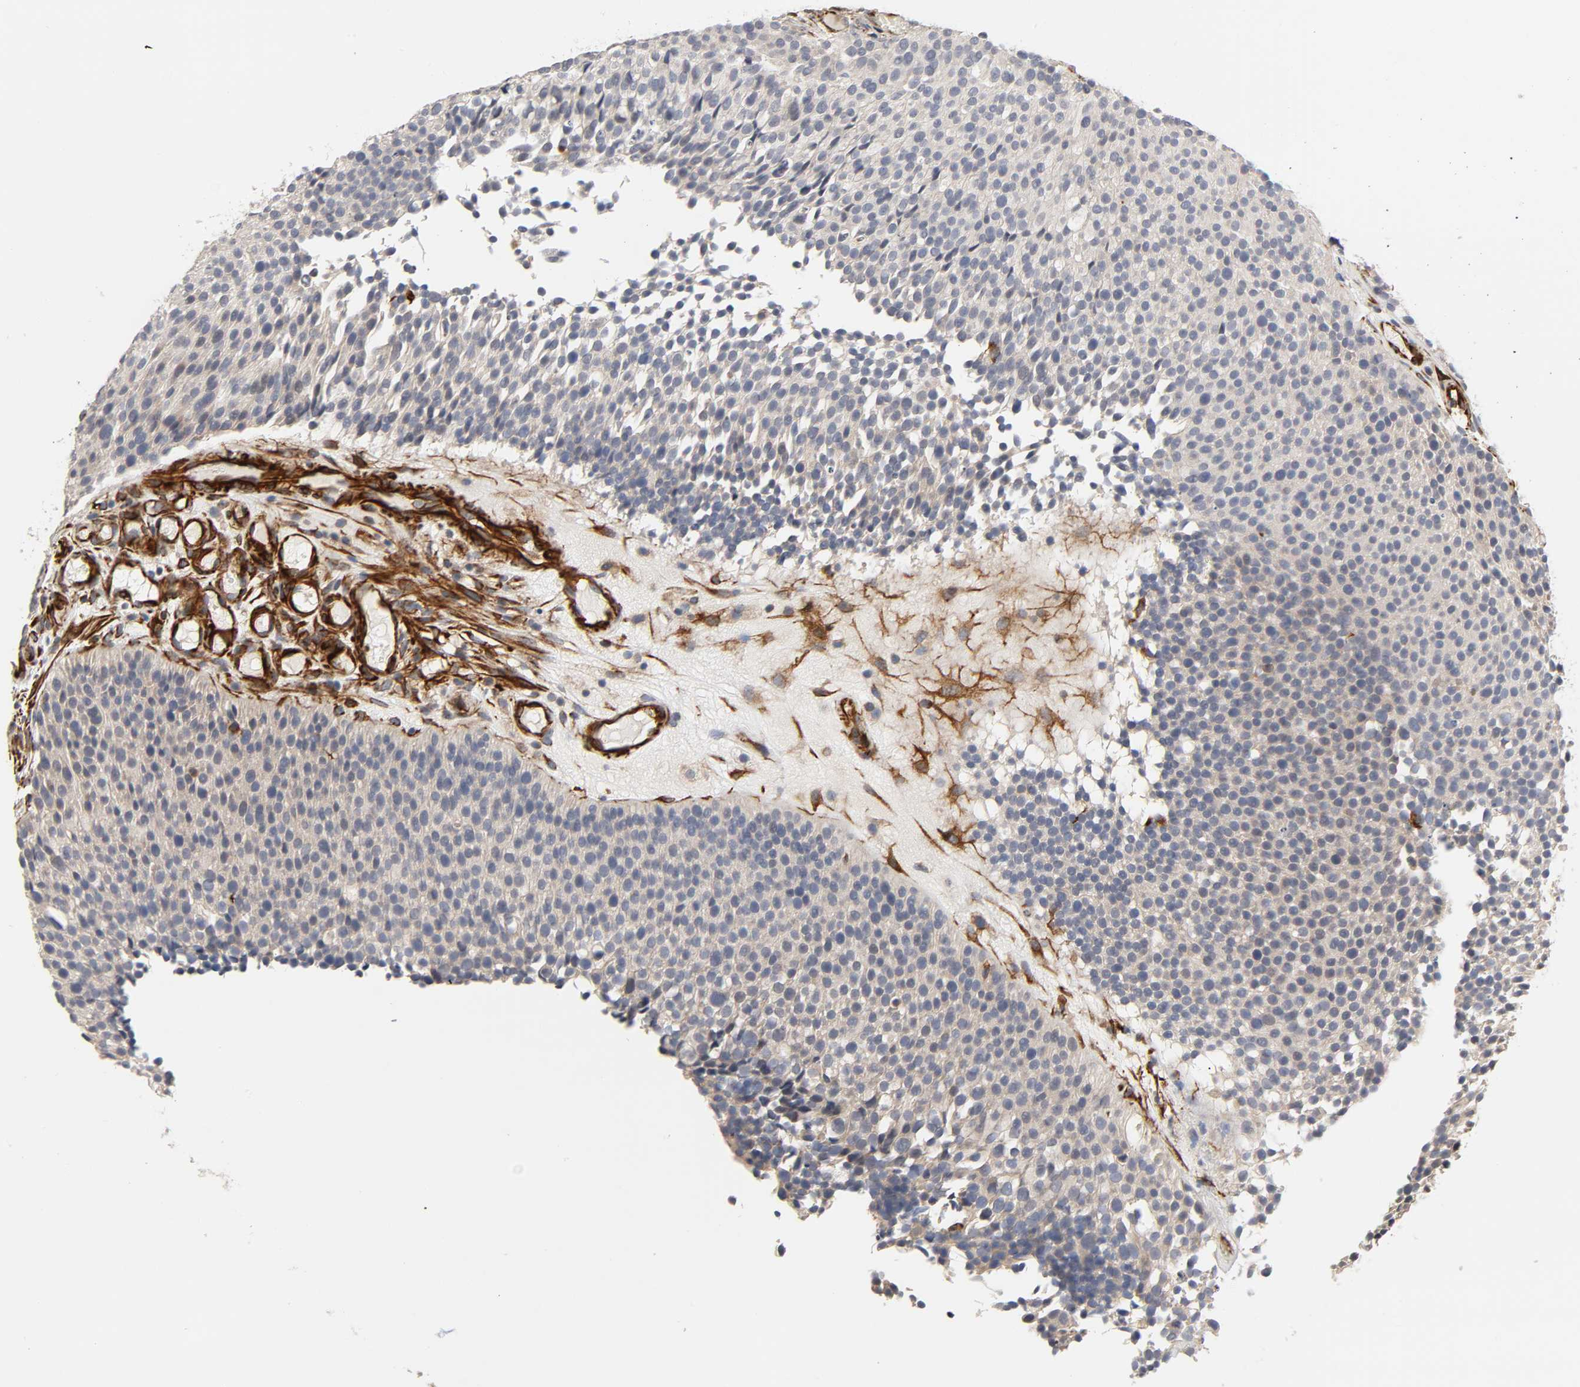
{"staining": {"intensity": "moderate", "quantity": "25%-75%", "location": "cytoplasmic/membranous"}, "tissue": "urothelial cancer", "cell_type": "Tumor cells", "image_type": "cancer", "snomed": [{"axis": "morphology", "description": "Urothelial carcinoma, Low grade"}, {"axis": "topography", "description": "Urinary bladder"}], "caption": "A histopathology image showing moderate cytoplasmic/membranous positivity in about 25%-75% of tumor cells in urothelial cancer, as visualized by brown immunohistochemical staining.", "gene": "FAM118A", "patient": {"sex": "male", "age": 85}}